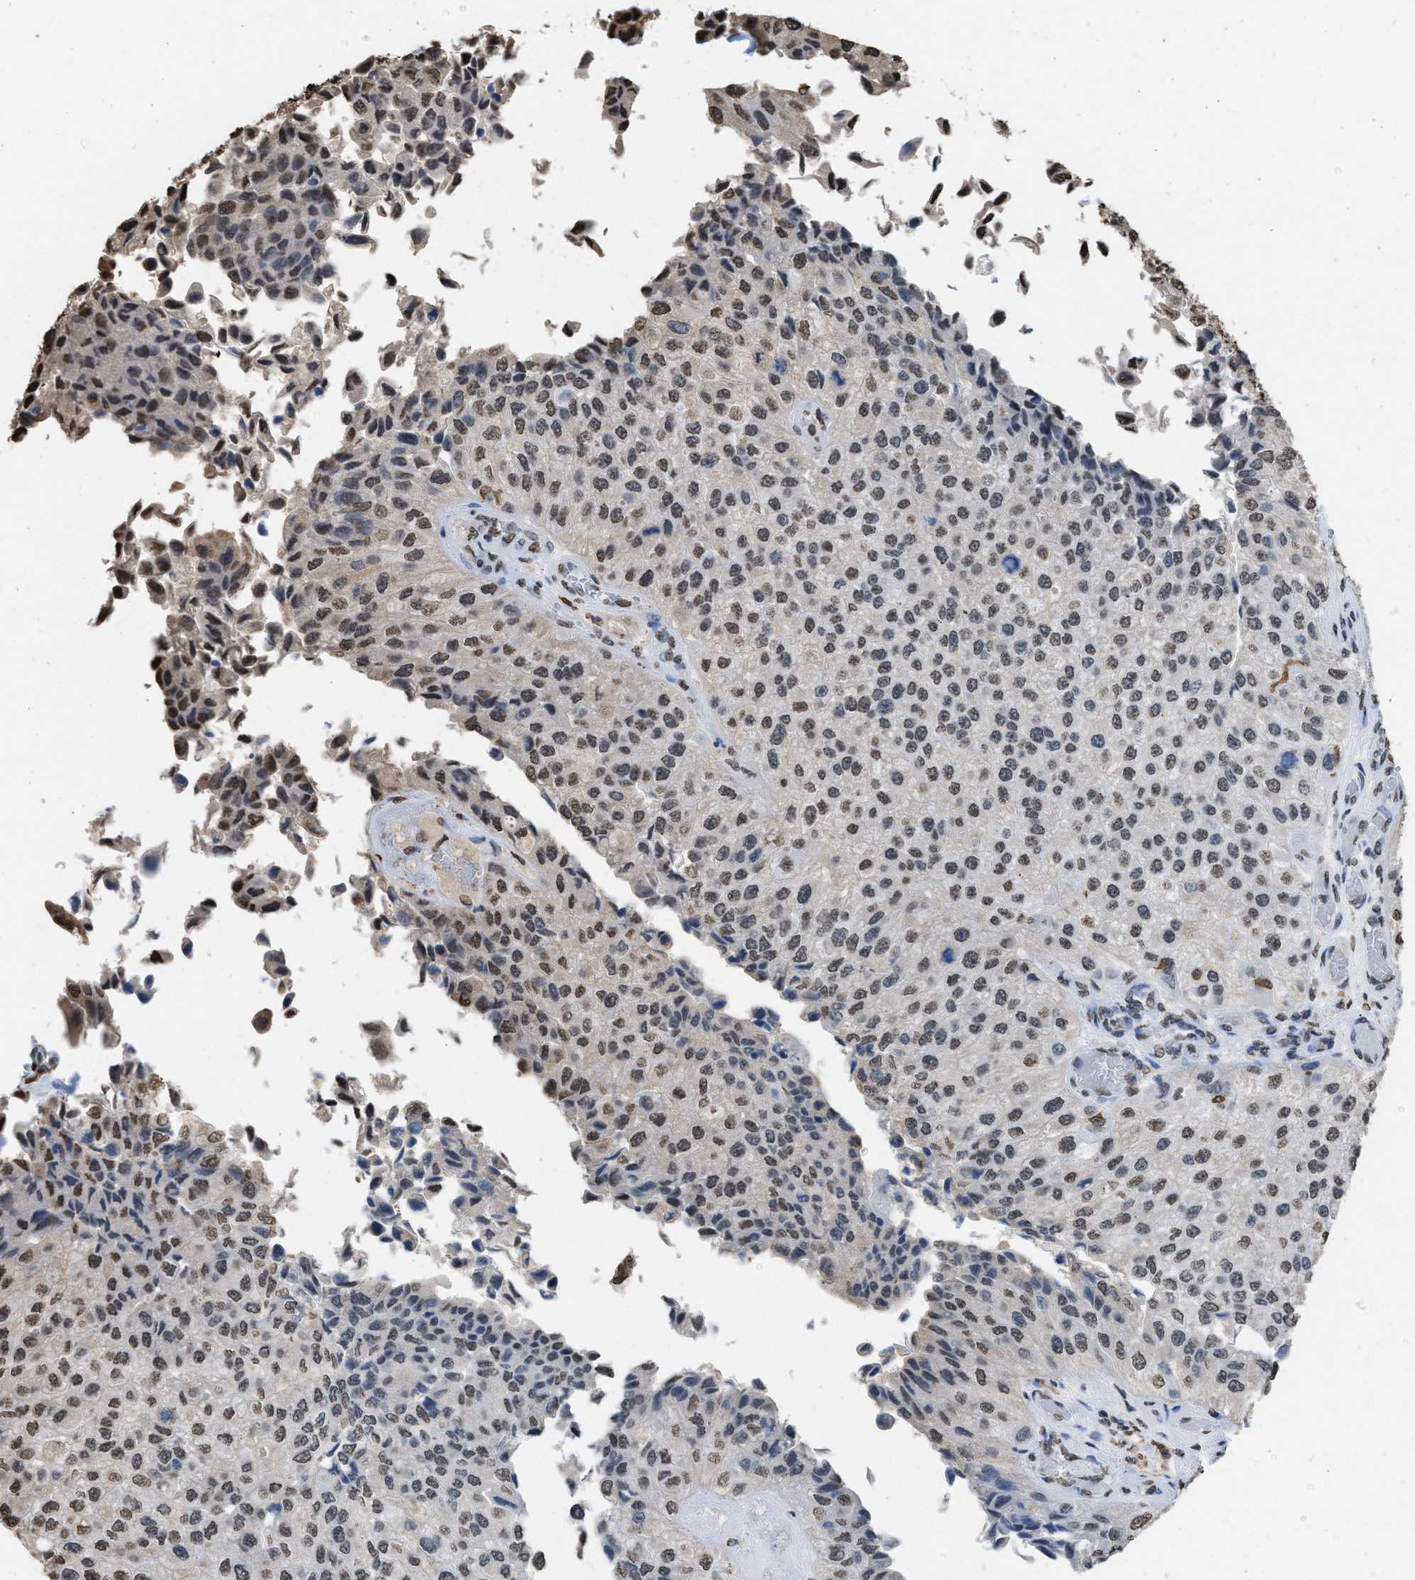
{"staining": {"intensity": "moderate", "quantity": ">75%", "location": "nuclear"}, "tissue": "urothelial cancer", "cell_type": "Tumor cells", "image_type": "cancer", "snomed": [{"axis": "morphology", "description": "Urothelial carcinoma, High grade"}, {"axis": "topography", "description": "Kidney"}, {"axis": "topography", "description": "Urinary bladder"}], "caption": "DAB immunohistochemical staining of urothelial carcinoma (high-grade) exhibits moderate nuclear protein positivity in approximately >75% of tumor cells.", "gene": "NUP88", "patient": {"sex": "male", "age": 77}}